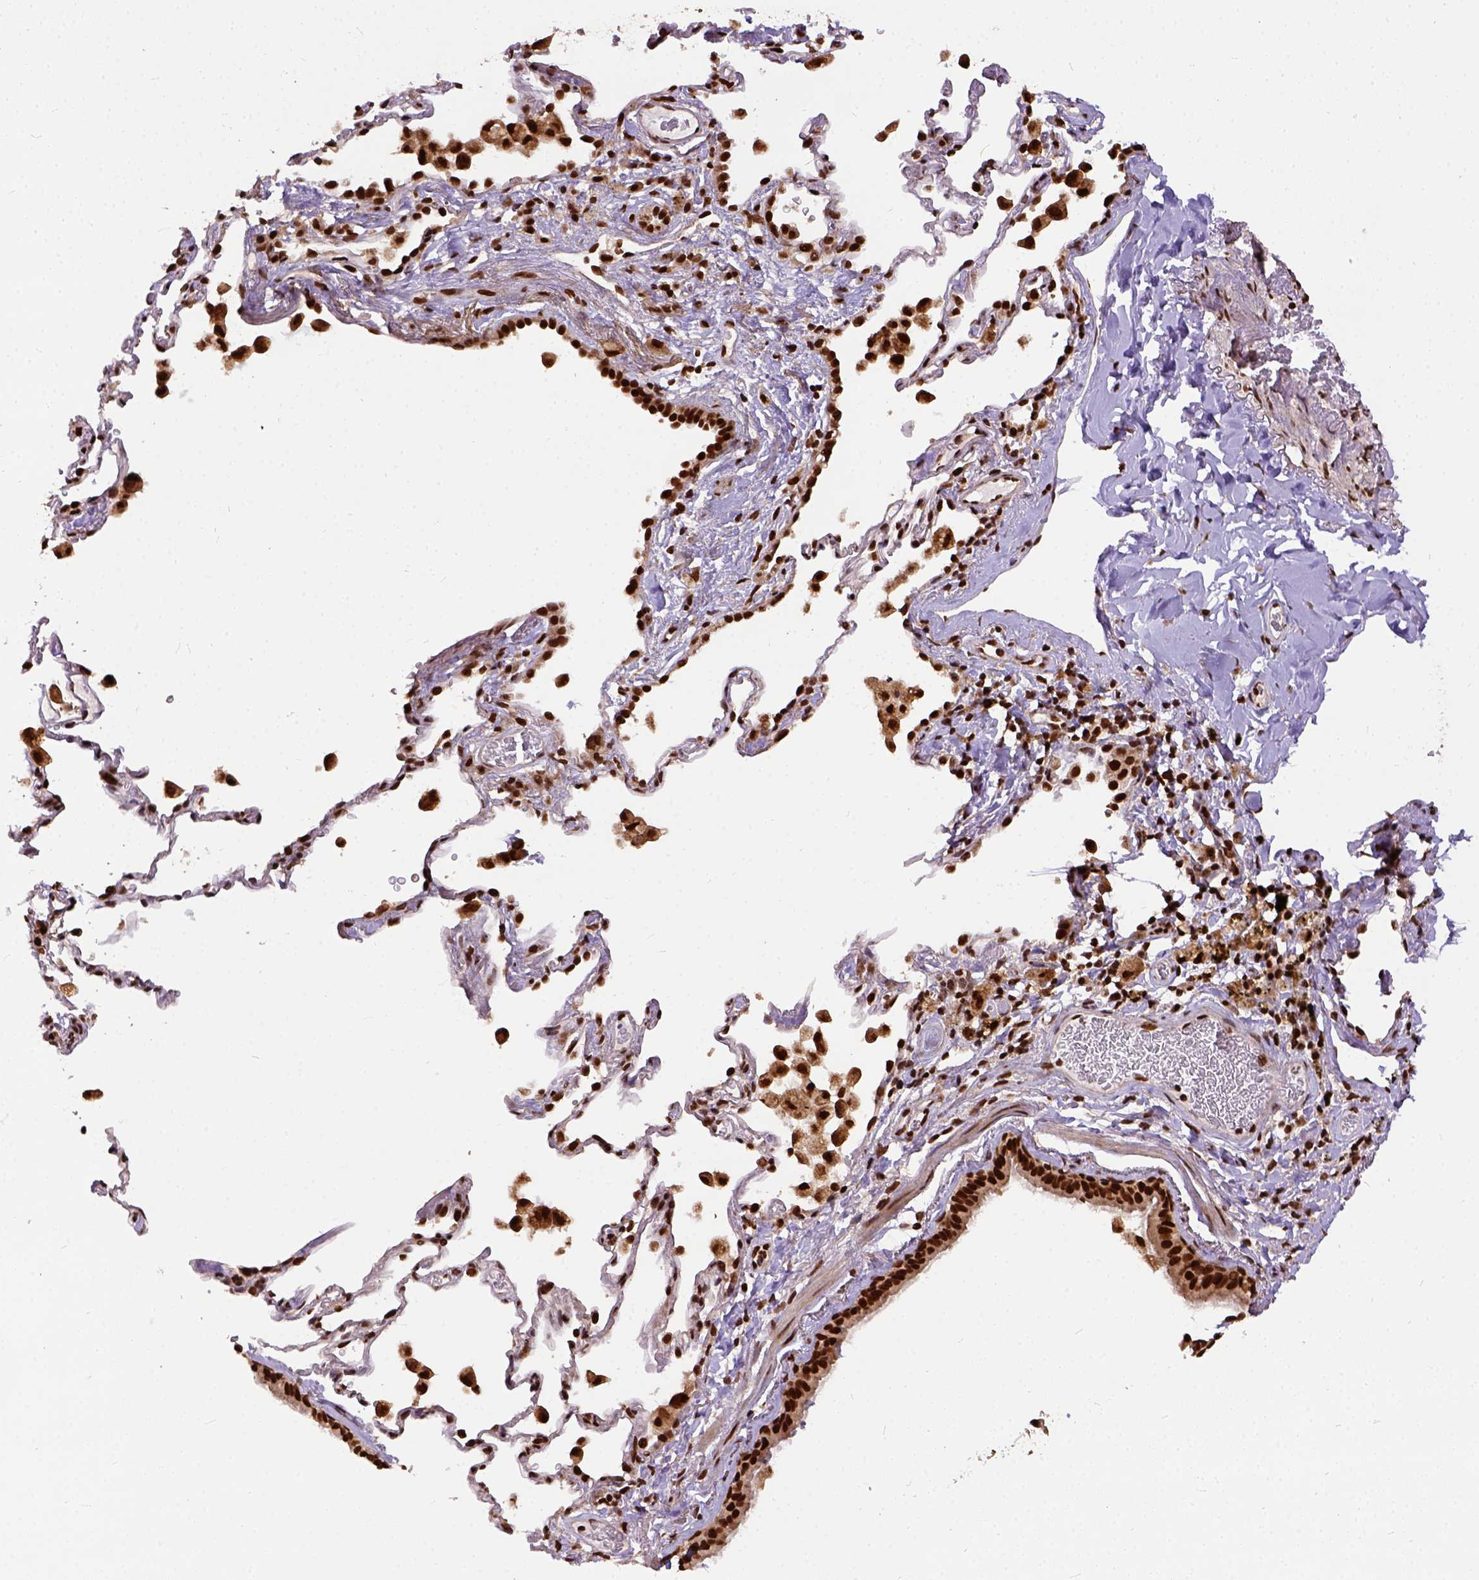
{"staining": {"intensity": "strong", "quantity": ">75%", "location": "nuclear"}, "tissue": "bronchus", "cell_type": "Respiratory epithelial cells", "image_type": "normal", "snomed": [{"axis": "morphology", "description": "Normal tissue, NOS"}, {"axis": "topography", "description": "Bronchus"}, {"axis": "topography", "description": "Lung"}], "caption": "Immunohistochemical staining of benign bronchus demonstrates strong nuclear protein positivity in about >75% of respiratory epithelial cells.", "gene": "NACC1", "patient": {"sex": "male", "age": 54}}